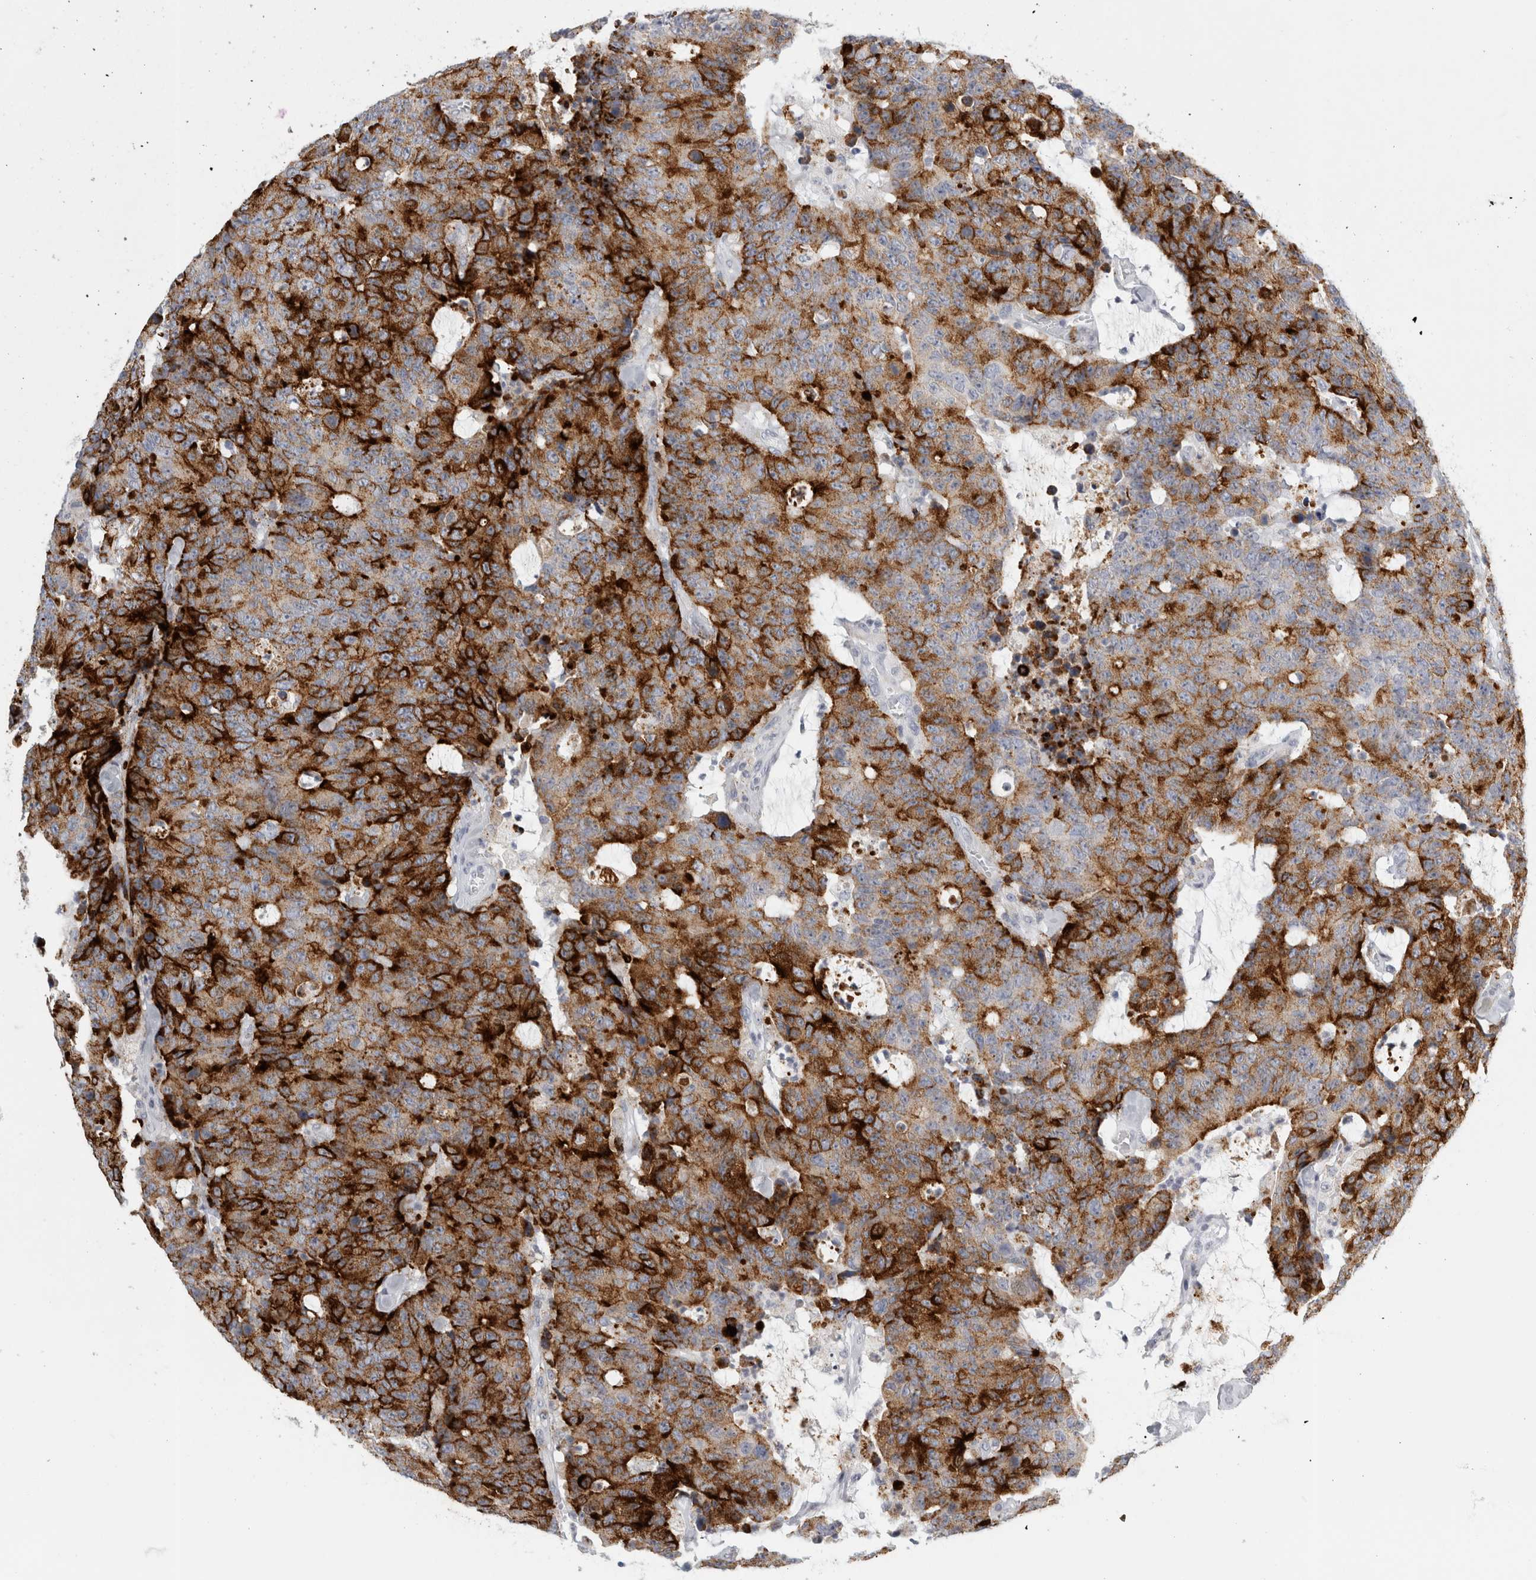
{"staining": {"intensity": "strong", "quantity": ">75%", "location": "cytoplasmic/membranous"}, "tissue": "colorectal cancer", "cell_type": "Tumor cells", "image_type": "cancer", "snomed": [{"axis": "morphology", "description": "Adenocarcinoma, NOS"}, {"axis": "topography", "description": "Colon"}], "caption": "An image showing strong cytoplasmic/membranous expression in about >75% of tumor cells in colorectal cancer, as visualized by brown immunohistochemical staining.", "gene": "CPE", "patient": {"sex": "female", "age": 86}}